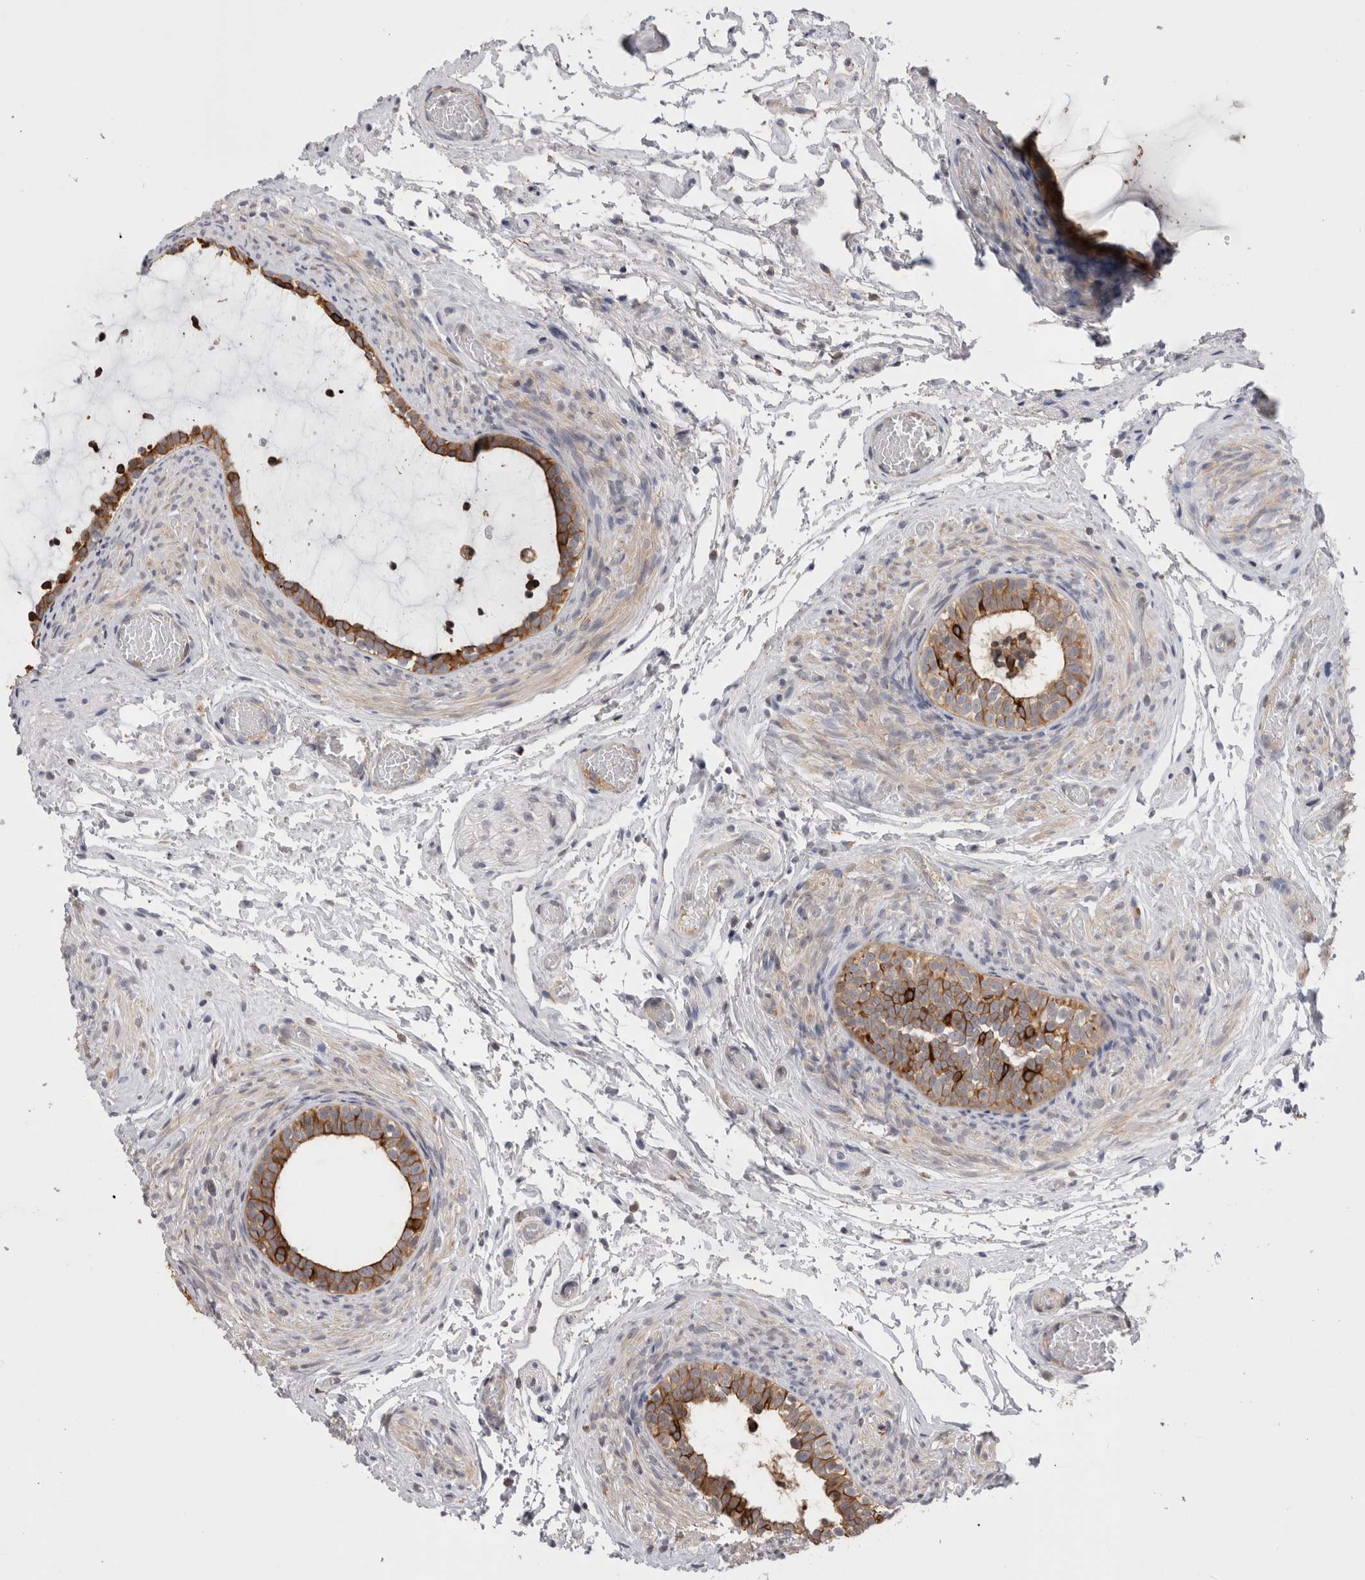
{"staining": {"intensity": "strong", "quantity": ">75%", "location": "cytoplasmic/membranous"}, "tissue": "epididymis", "cell_type": "Glandular cells", "image_type": "normal", "snomed": [{"axis": "morphology", "description": "Normal tissue, NOS"}, {"axis": "topography", "description": "Epididymis"}], "caption": "High-power microscopy captured an IHC photomicrograph of benign epididymis, revealing strong cytoplasmic/membranous expression in approximately >75% of glandular cells.", "gene": "SMAP2", "patient": {"sex": "male", "age": 5}}